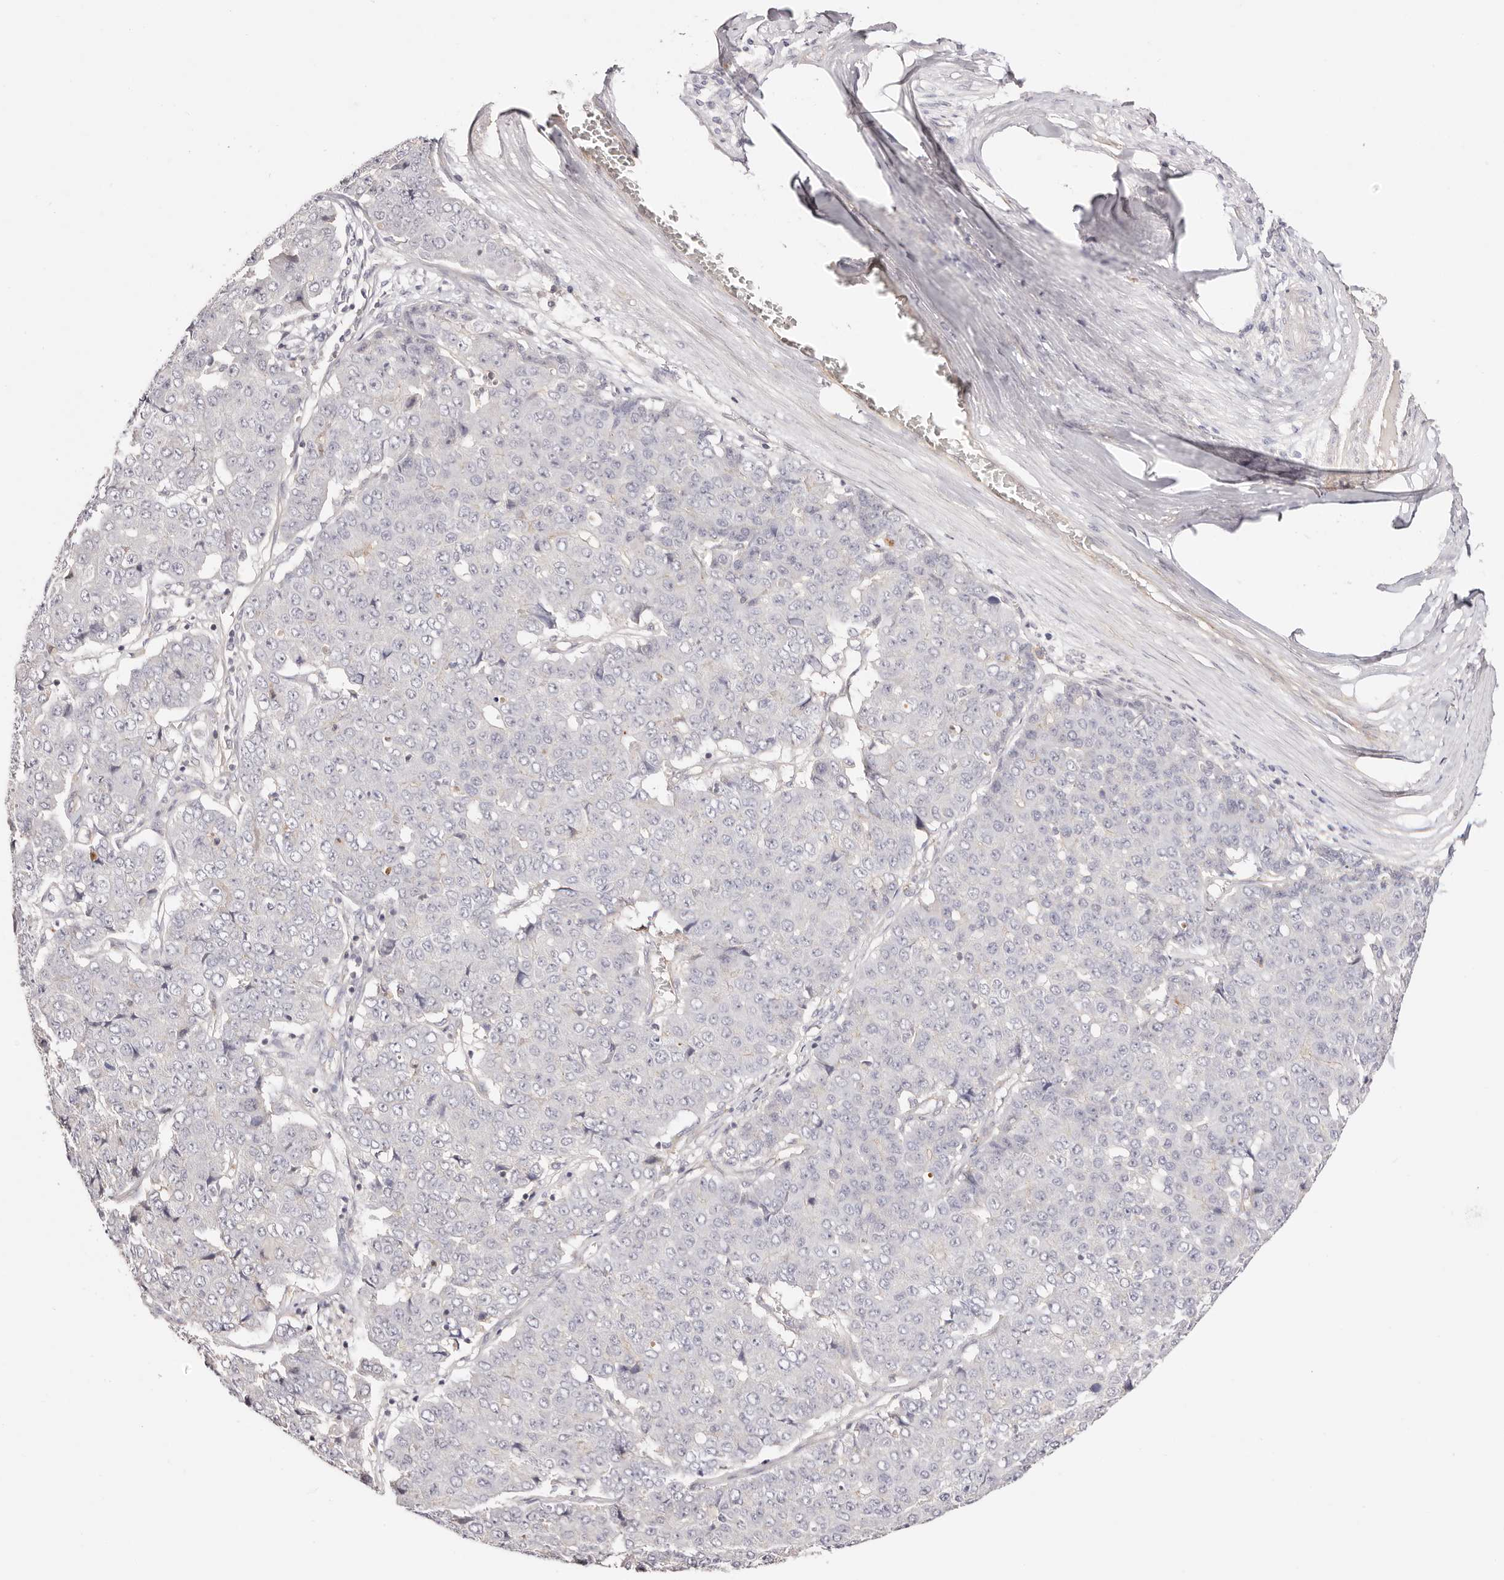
{"staining": {"intensity": "negative", "quantity": "none", "location": "none"}, "tissue": "pancreatic cancer", "cell_type": "Tumor cells", "image_type": "cancer", "snomed": [{"axis": "morphology", "description": "Adenocarcinoma, NOS"}, {"axis": "topography", "description": "Pancreas"}], "caption": "Tumor cells show no significant expression in pancreatic cancer (adenocarcinoma).", "gene": "SLC35B2", "patient": {"sex": "male", "age": 50}}